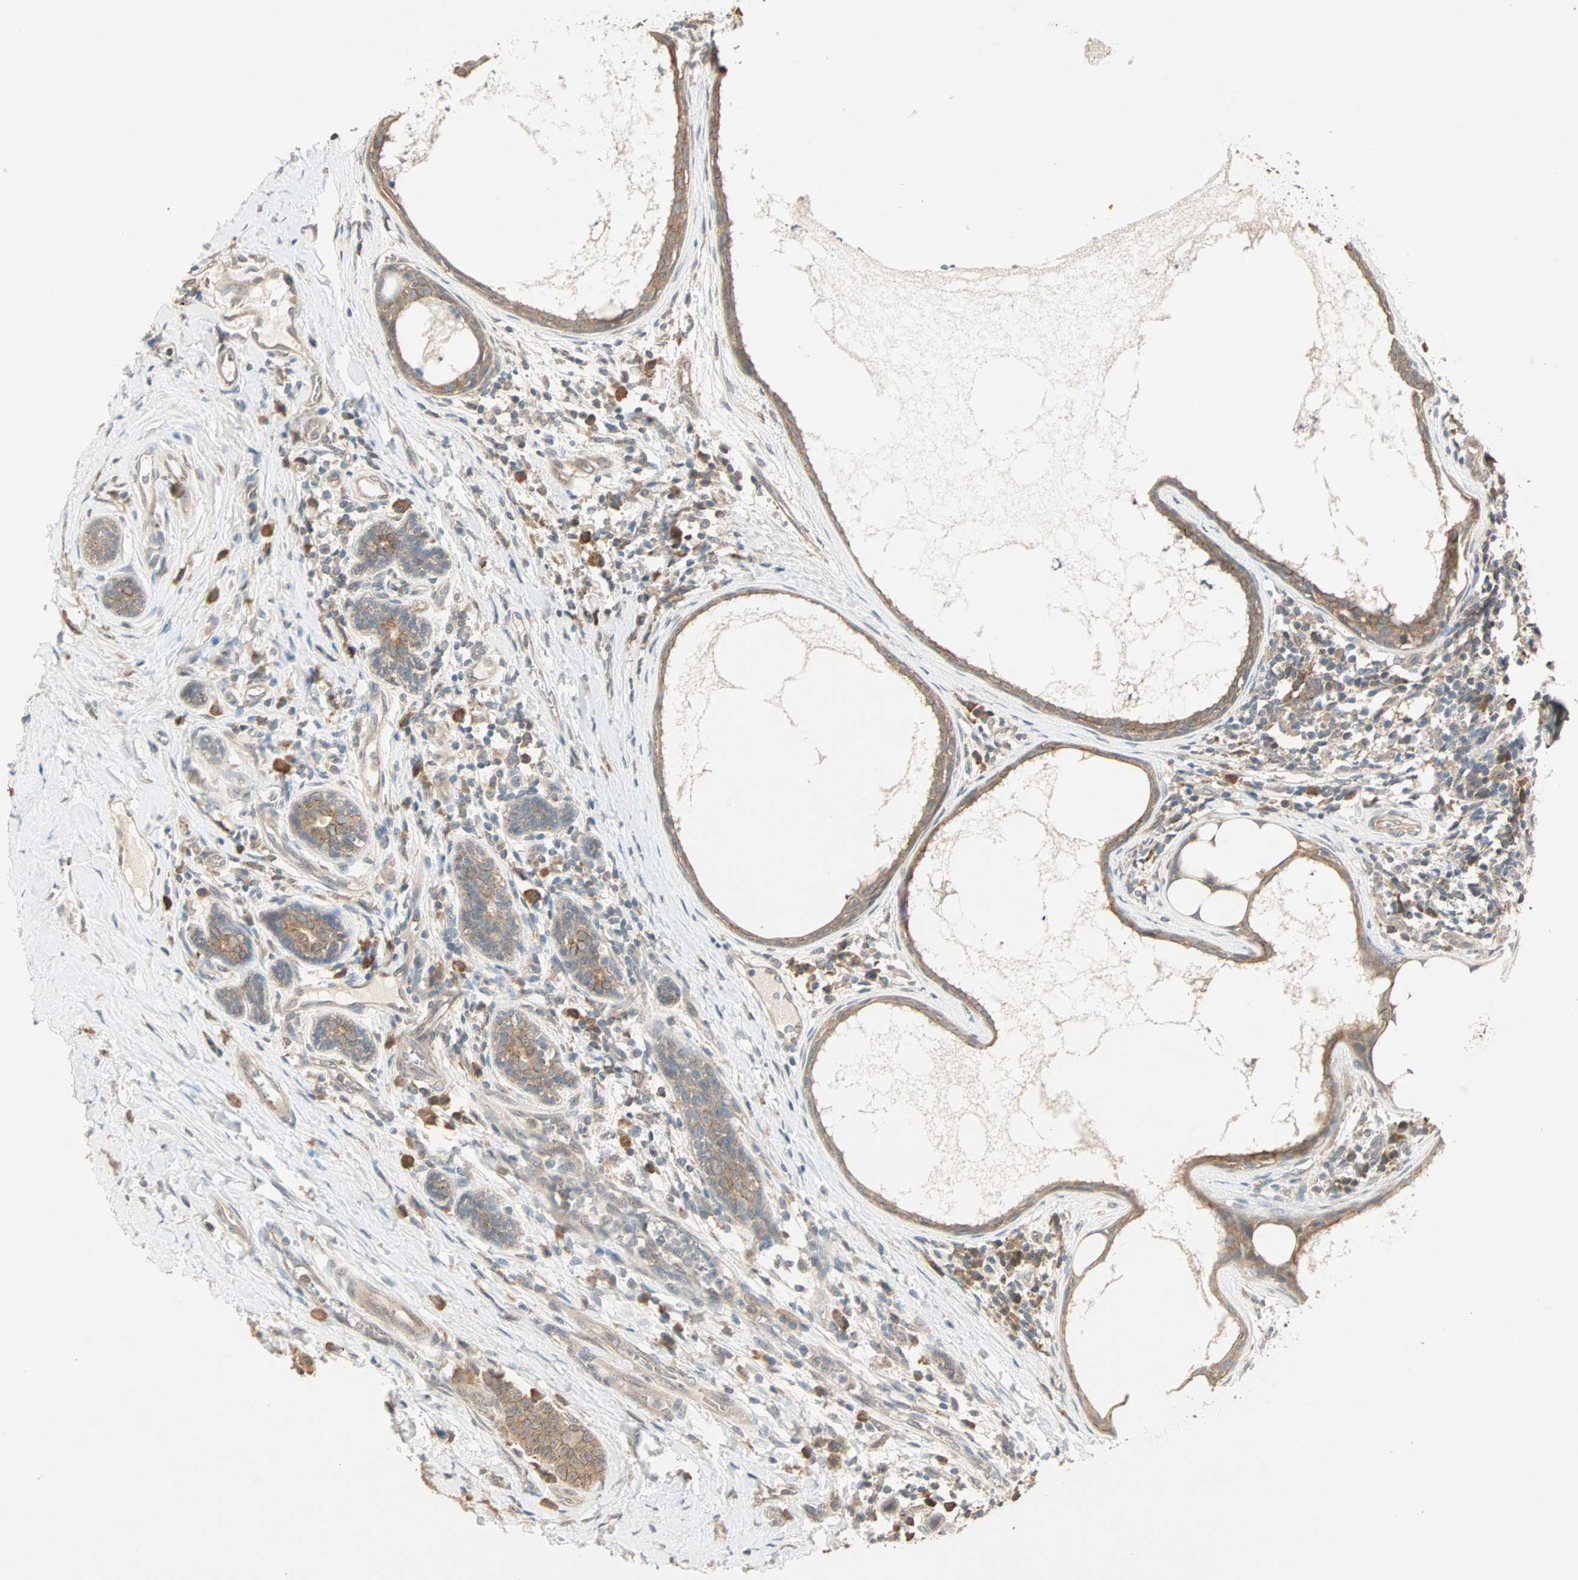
{"staining": {"intensity": "moderate", "quantity": ">75%", "location": "cytoplasmic/membranous"}, "tissue": "breast cancer", "cell_type": "Tumor cells", "image_type": "cancer", "snomed": [{"axis": "morphology", "description": "Duct carcinoma"}, {"axis": "topography", "description": "Breast"}], "caption": "A brown stain labels moderate cytoplasmic/membranous expression of a protein in human breast cancer tumor cells. (DAB = brown stain, brightfield microscopy at high magnification).", "gene": "TTF2", "patient": {"sex": "female", "age": 40}}